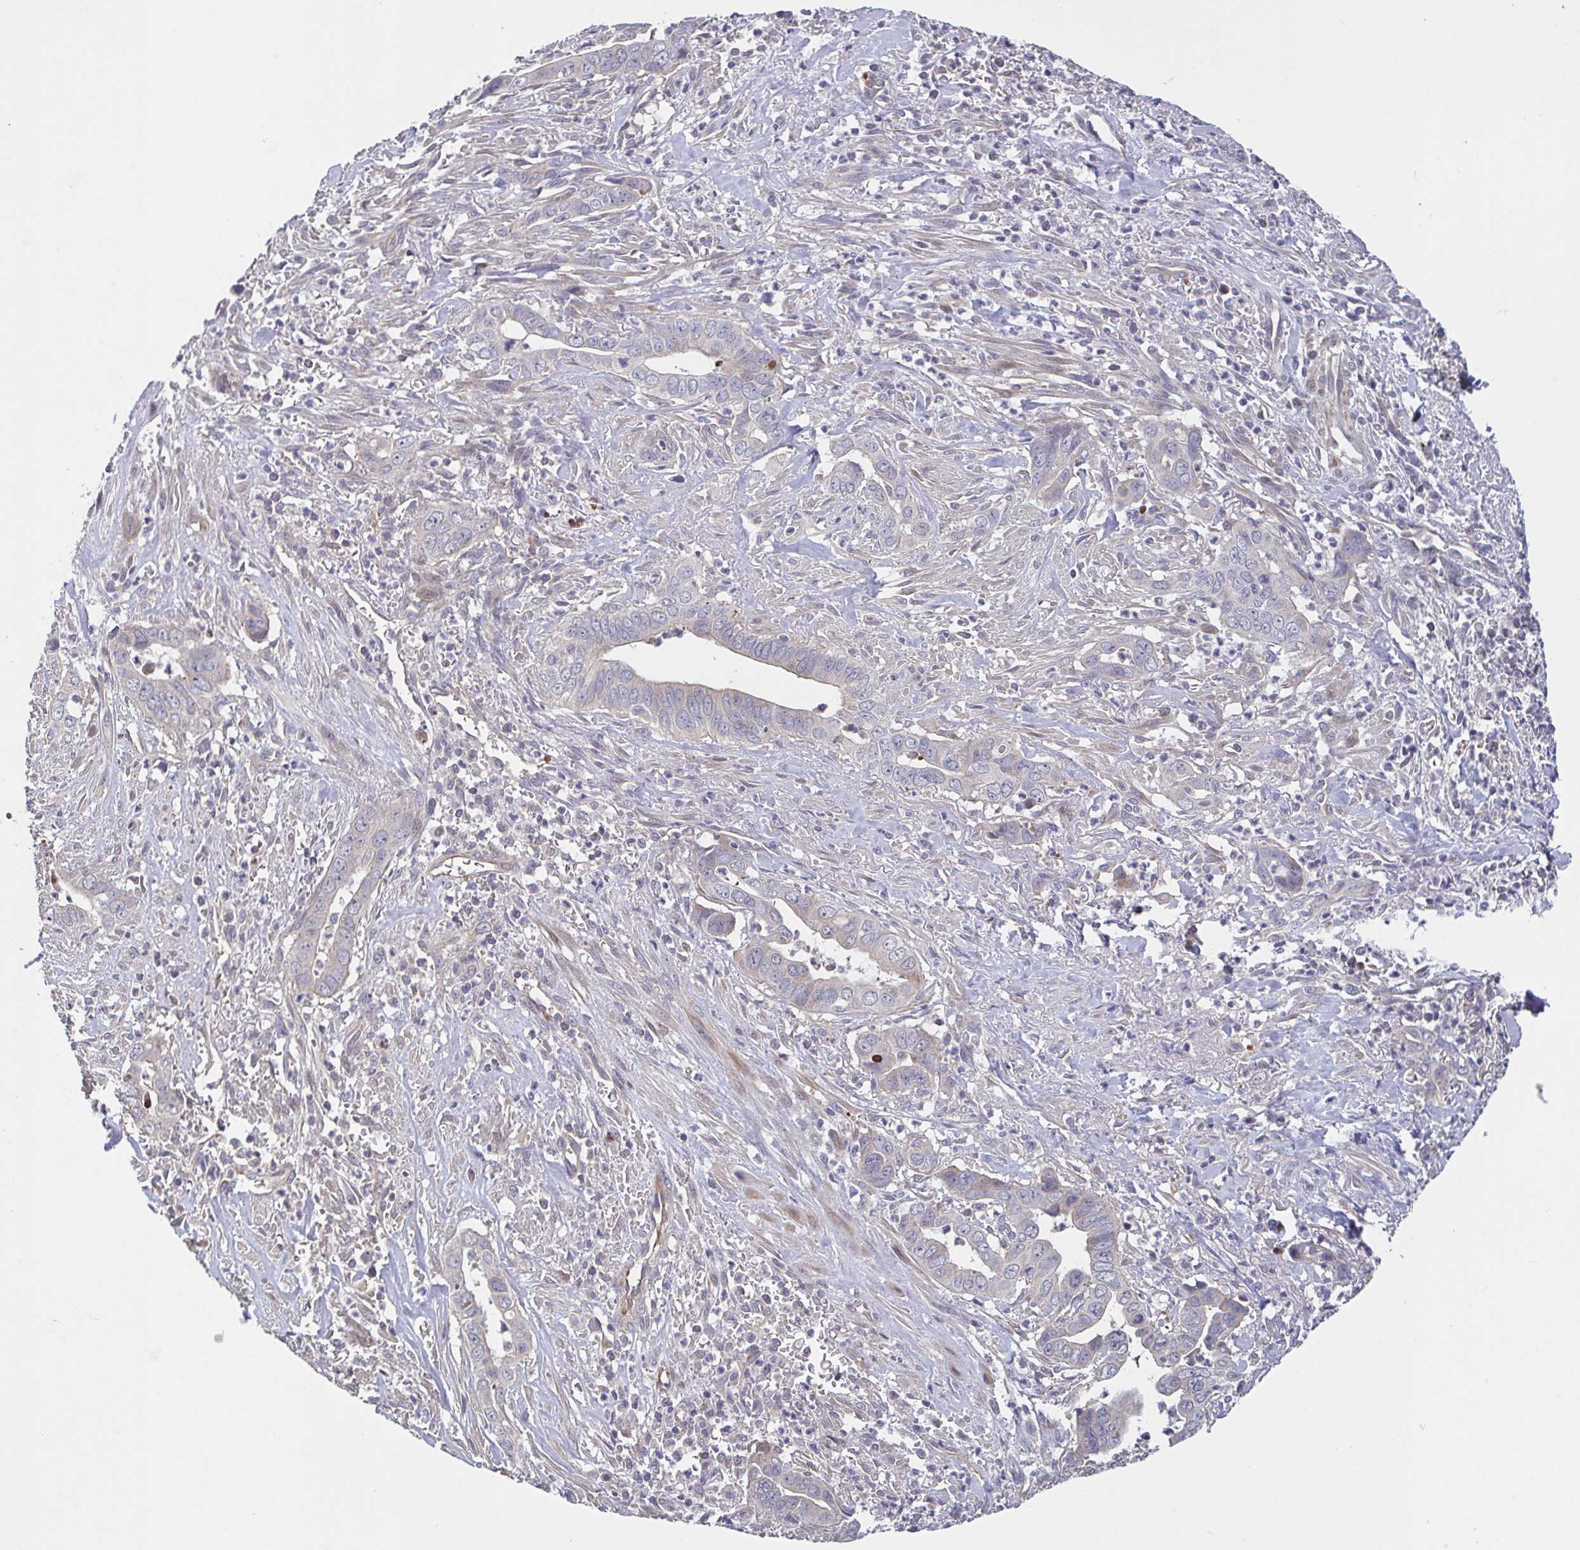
{"staining": {"intensity": "weak", "quantity": "<25%", "location": "cytoplasmic/membranous"}, "tissue": "liver cancer", "cell_type": "Tumor cells", "image_type": "cancer", "snomed": [{"axis": "morphology", "description": "Cholangiocarcinoma"}, {"axis": "topography", "description": "Liver"}], "caption": "Tumor cells are negative for brown protein staining in liver cholangiocarcinoma.", "gene": "OSBPL7", "patient": {"sex": "female", "age": 79}}